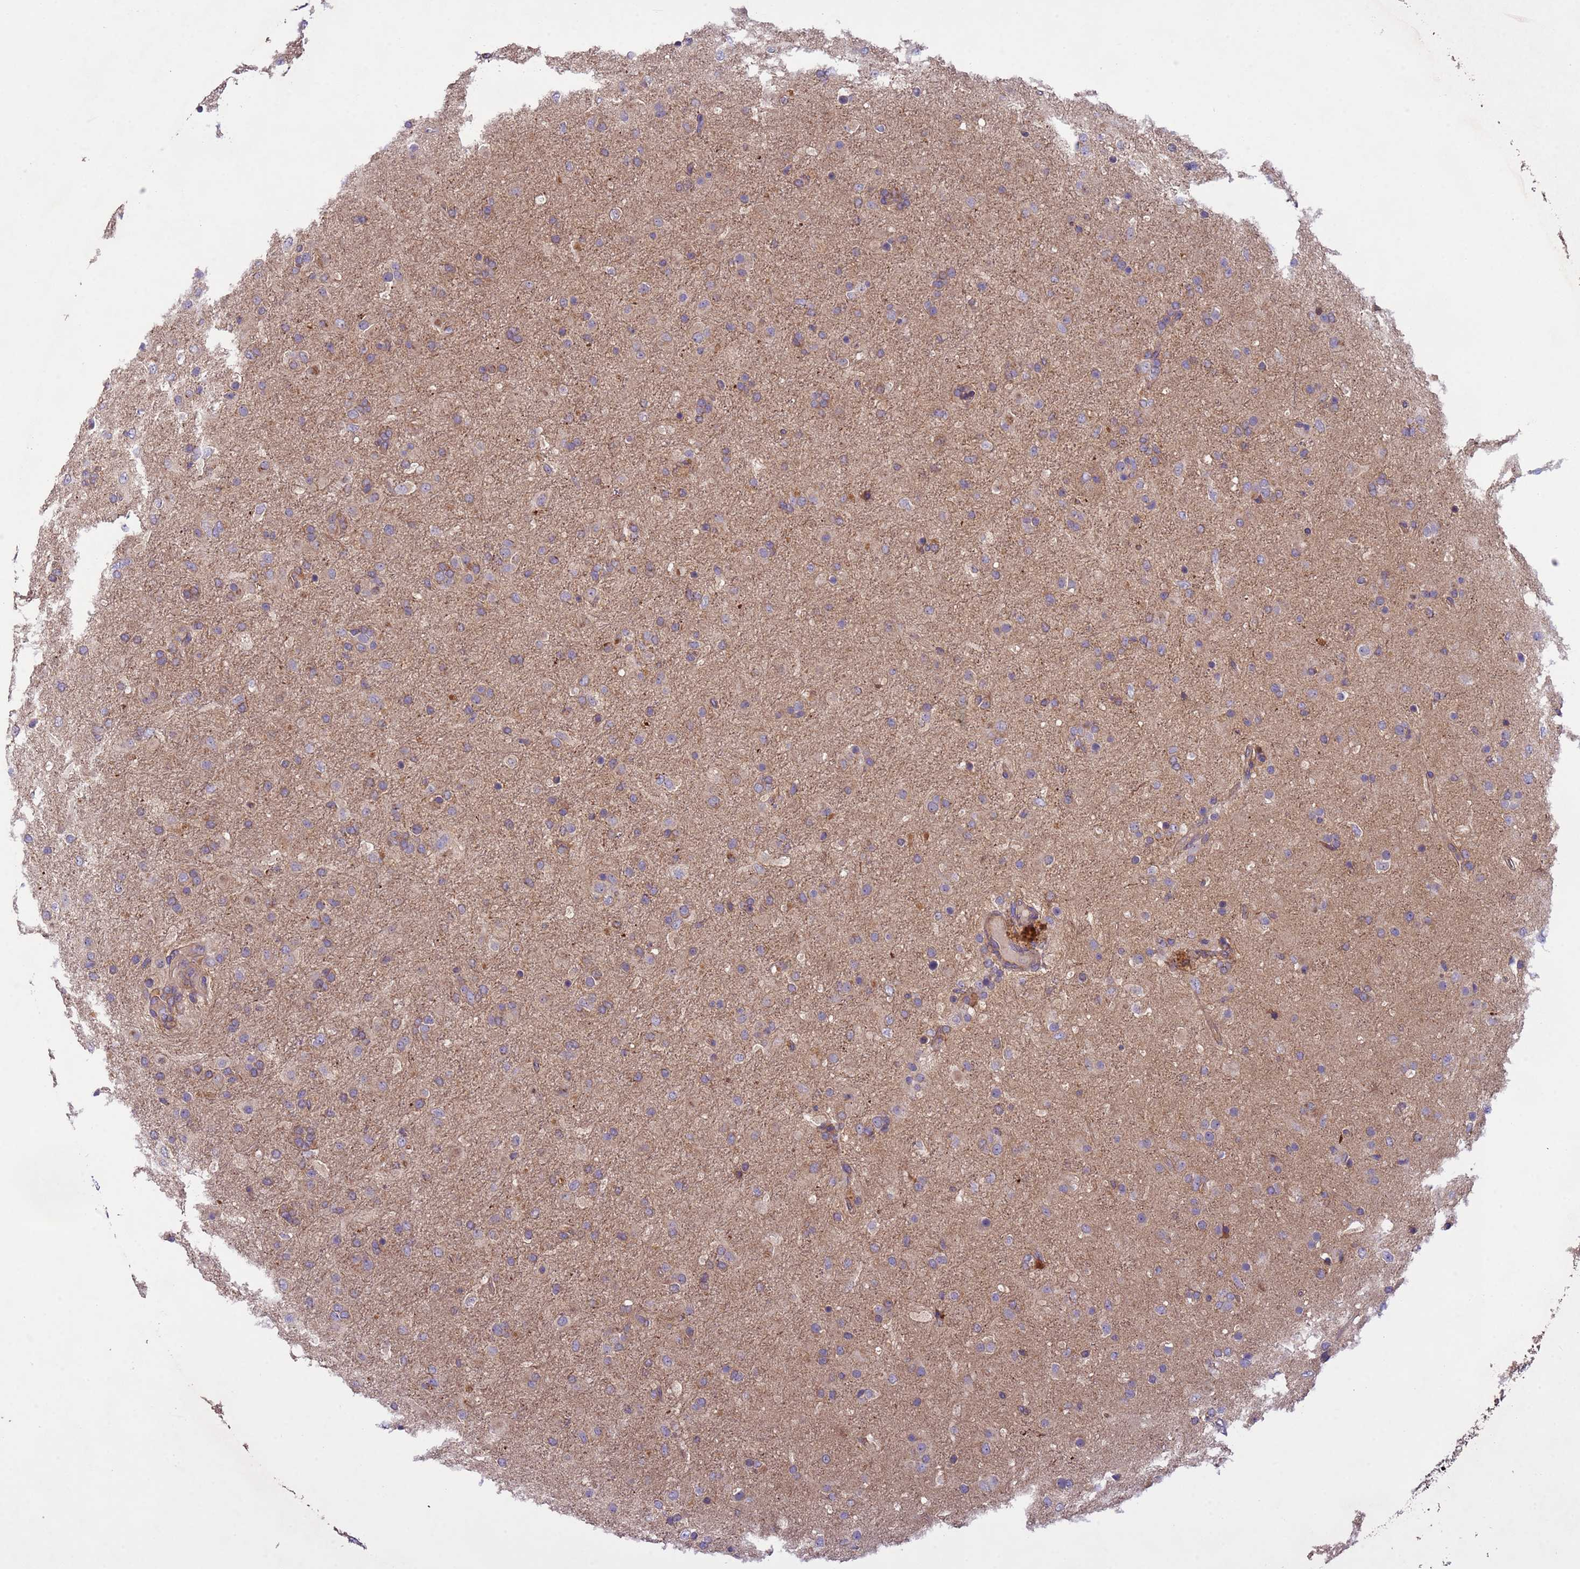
{"staining": {"intensity": "weak", "quantity": "25%-75%", "location": "cytoplasmic/membranous"}, "tissue": "glioma", "cell_type": "Tumor cells", "image_type": "cancer", "snomed": [{"axis": "morphology", "description": "Glioma, malignant, Low grade"}, {"axis": "topography", "description": "Brain"}], "caption": "A low amount of weak cytoplasmic/membranous positivity is seen in about 25%-75% of tumor cells in glioma tissue.", "gene": "RAB10", "patient": {"sex": "male", "age": 65}}